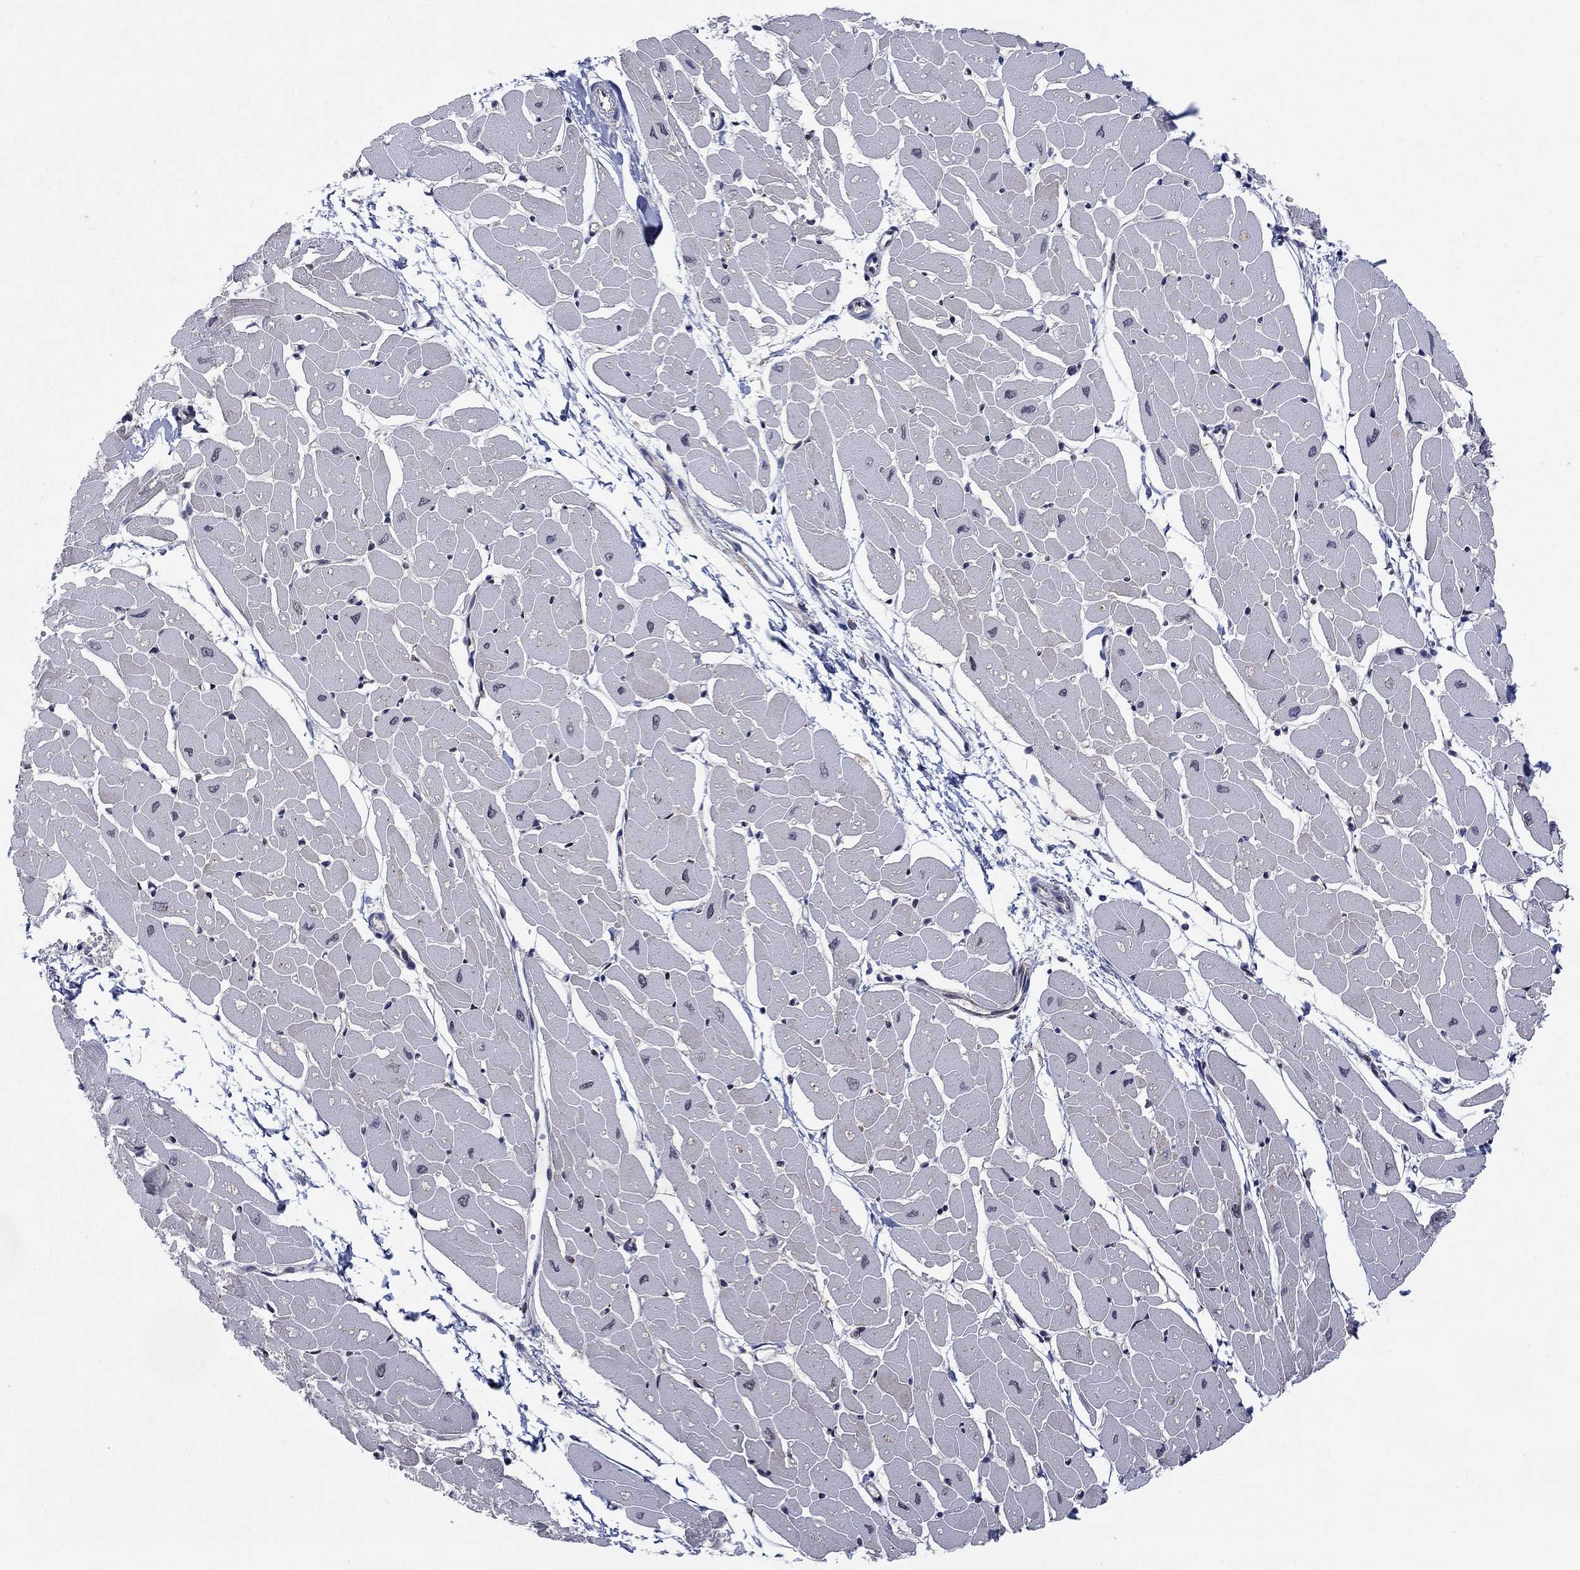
{"staining": {"intensity": "strong", "quantity": "<25%", "location": "cytoplasmic/membranous"}, "tissue": "heart muscle", "cell_type": "Cardiomyocytes", "image_type": "normal", "snomed": [{"axis": "morphology", "description": "Normal tissue, NOS"}, {"axis": "topography", "description": "Heart"}], "caption": "Strong cytoplasmic/membranous staining for a protein is seen in approximately <25% of cardiomyocytes of benign heart muscle using immunohistochemistry.", "gene": "SH3RF1", "patient": {"sex": "male", "age": 57}}